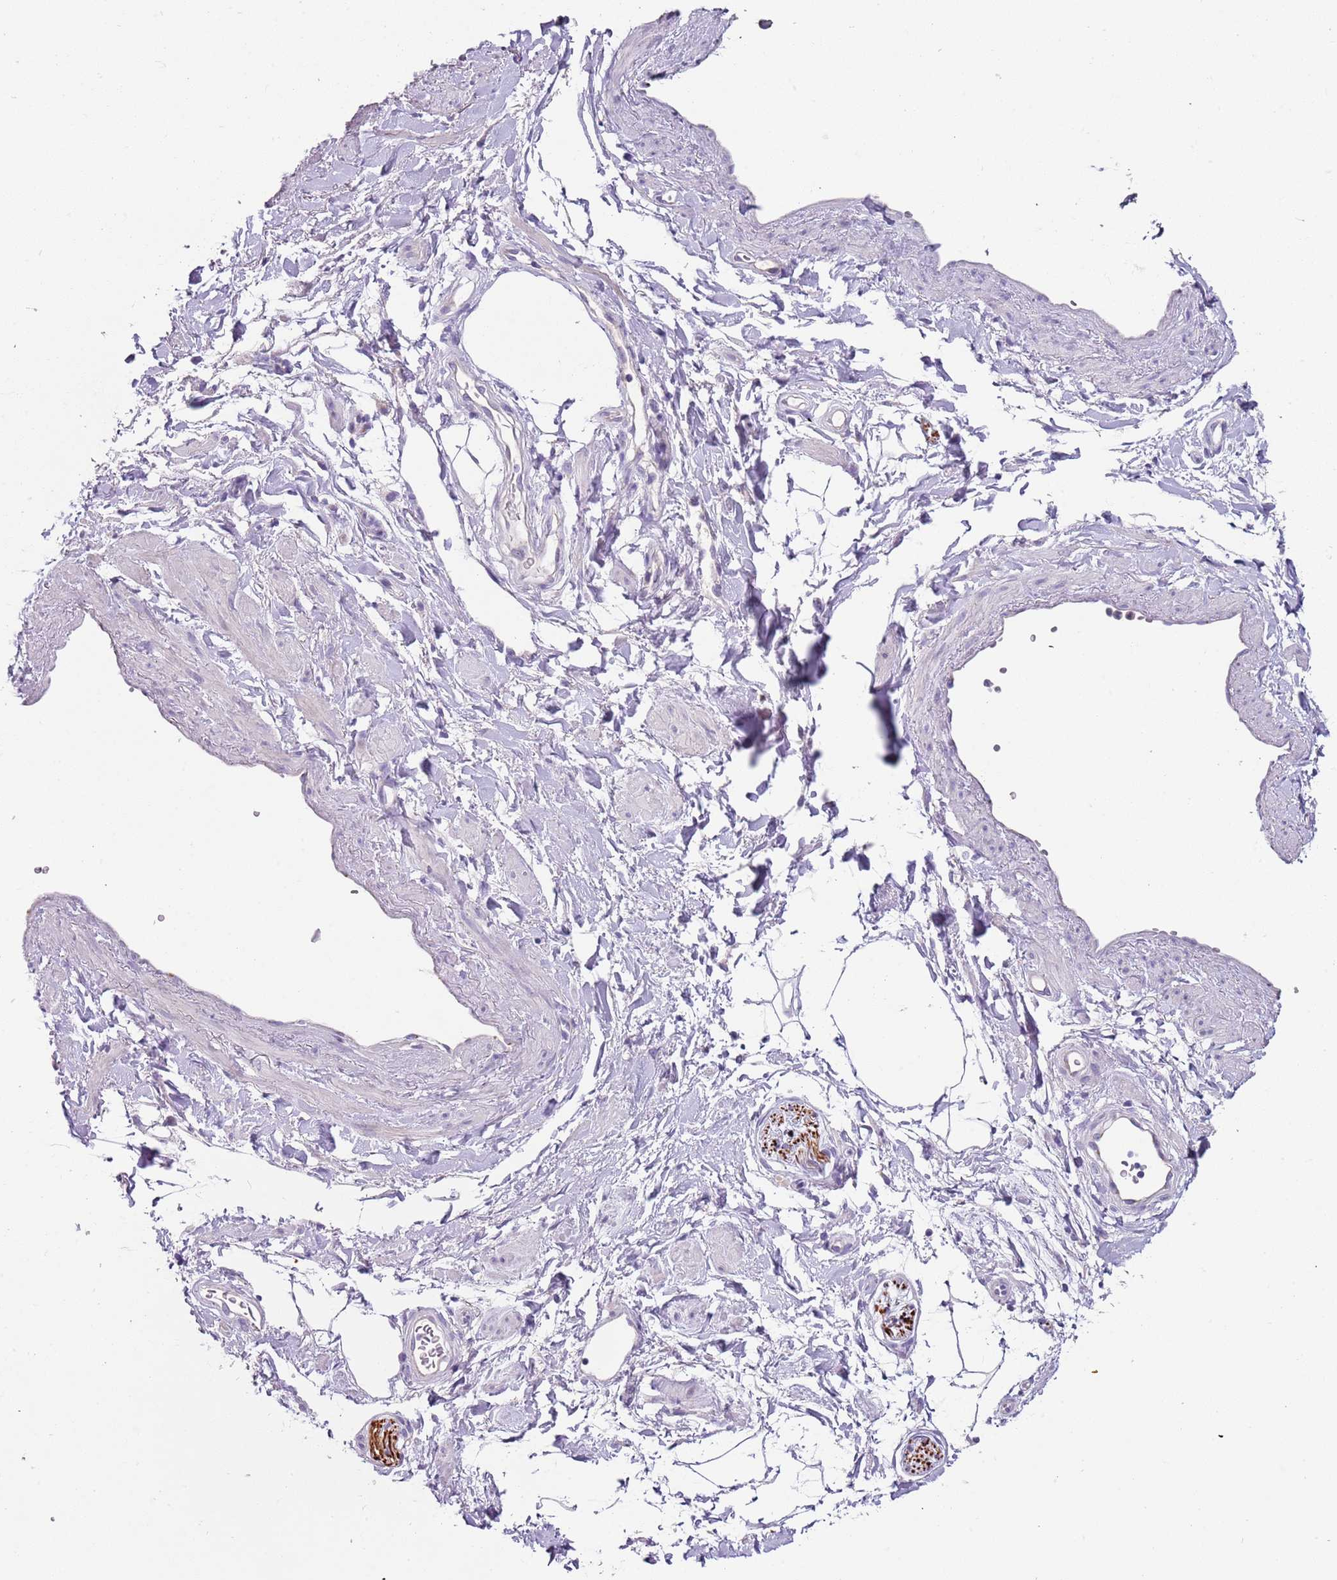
{"staining": {"intensity": "negative", "quantity": "none", "location": "none"}, "tissue": "adipose tissue", "cell_type": "Adipocytes", "image_type": "normal", "snomed": [{"axis": "morphology", "description": "Normal tissue, NOS"}, {"axis": "topography", "description": "Soft tissue"}, {"axis": "topography", "description": "Adipose tissue"}, {"axis": "topography", "description": "Vascular tissue"}, {"axis": "topography", "description": "Peripheral nerve tissue"}], "caption": "DAB immunohistochemical staining of unremarkable human adipose tissue shows no significant positivity in adipocytes.", "gene": "C2CD3", "patient": {"sex": "male", "age": 74}}